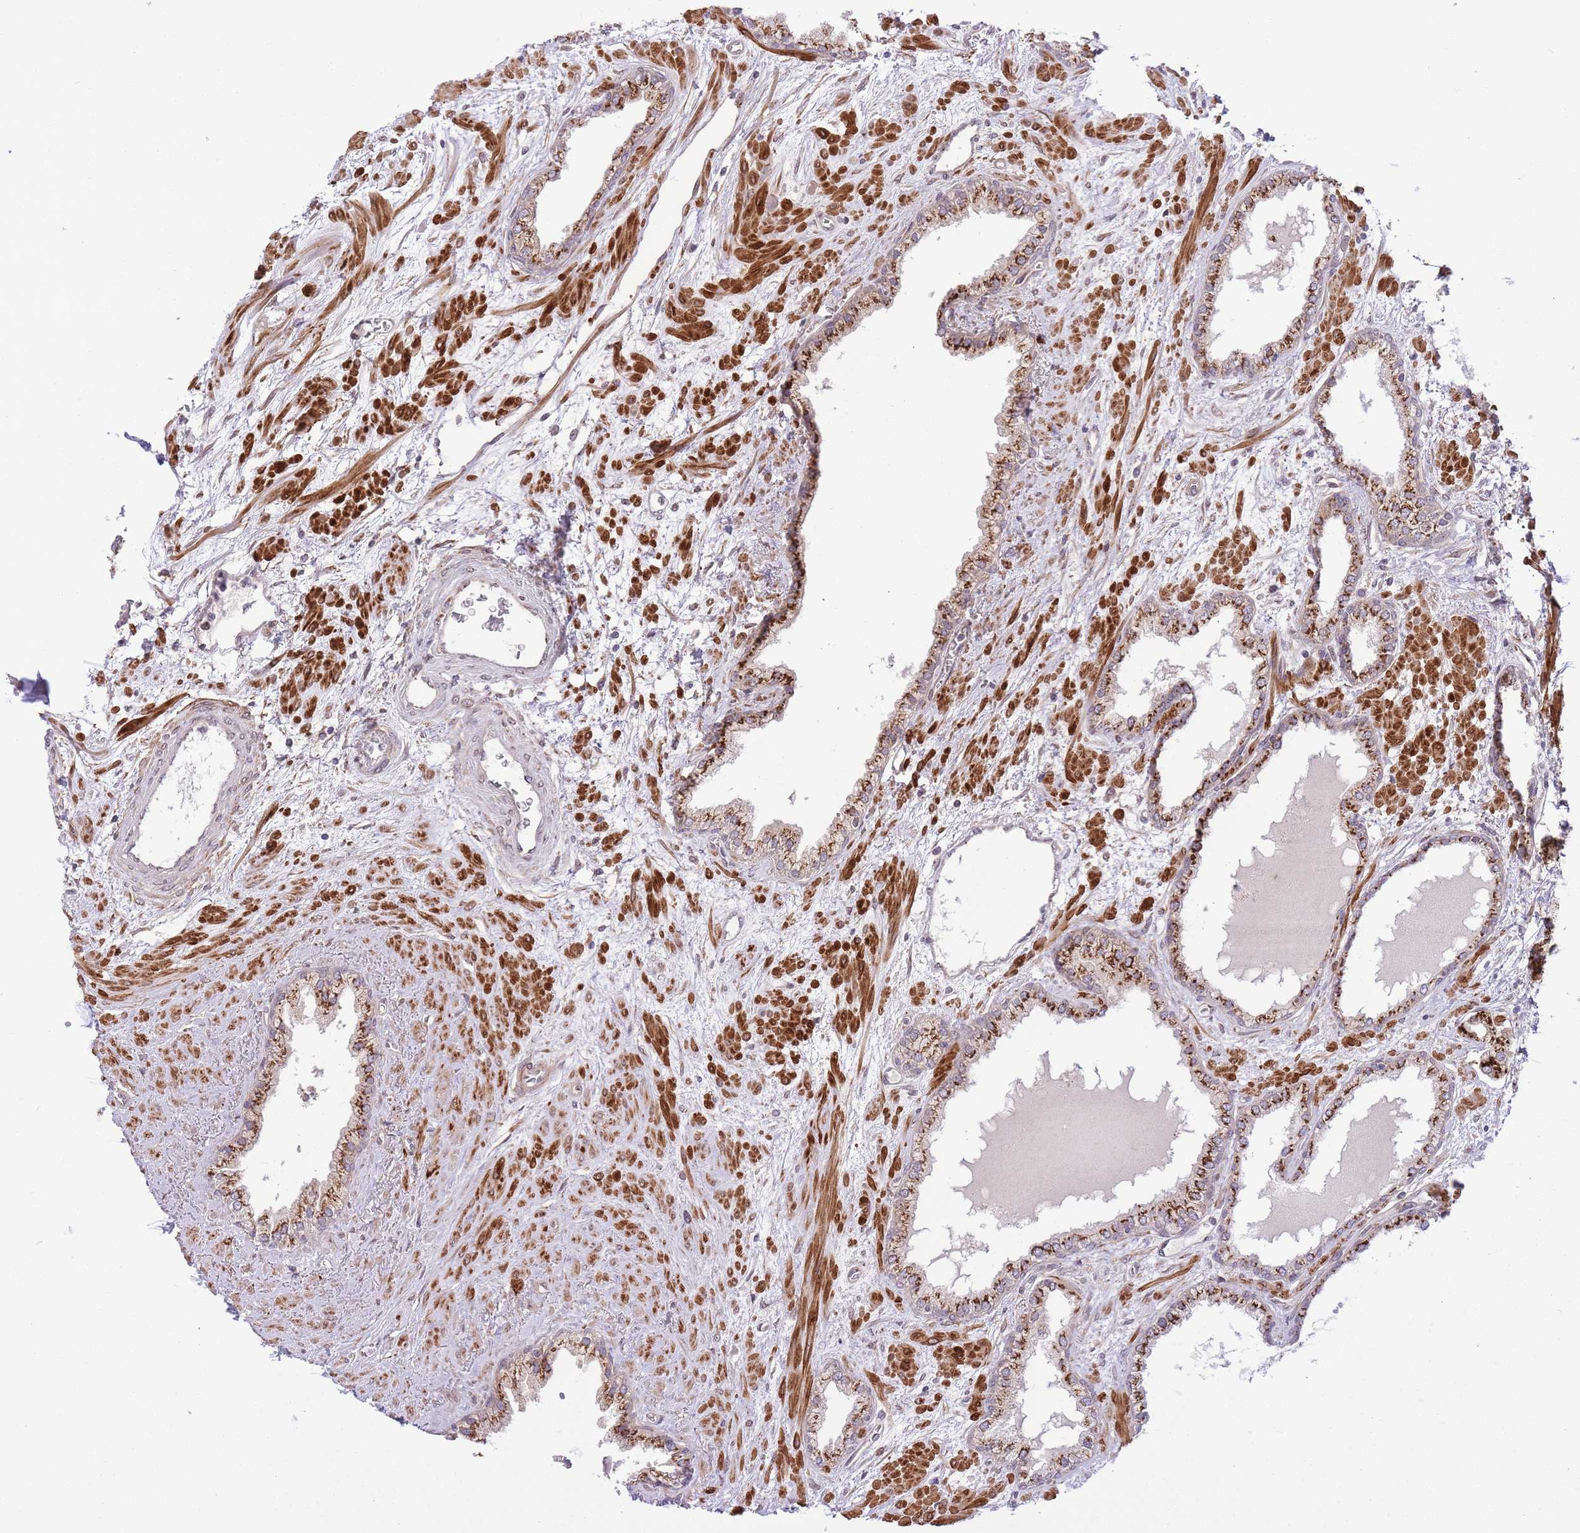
{"staining": {"intensity": "strong", "quantity": ">75%", "location": "cytoplasmic/membranous"}, "tissue": "prostate cancer", "cell_type": "Tumor cells", "image_type": "cancer", "snomed": [{"axis": "morphology", "description": "Adenocarcinoma, High grade"}, {"axis": "topography", "description": "Prostate"}], "caption": "Protein staining of prostate cancer (high-grade adenocarcinoma) tissue reveals strong cytoplasmic/membranous expression in about >75% of tumor cells.", "gene": "ZBED5", "patient": {"sex": "male", "age": 71}}